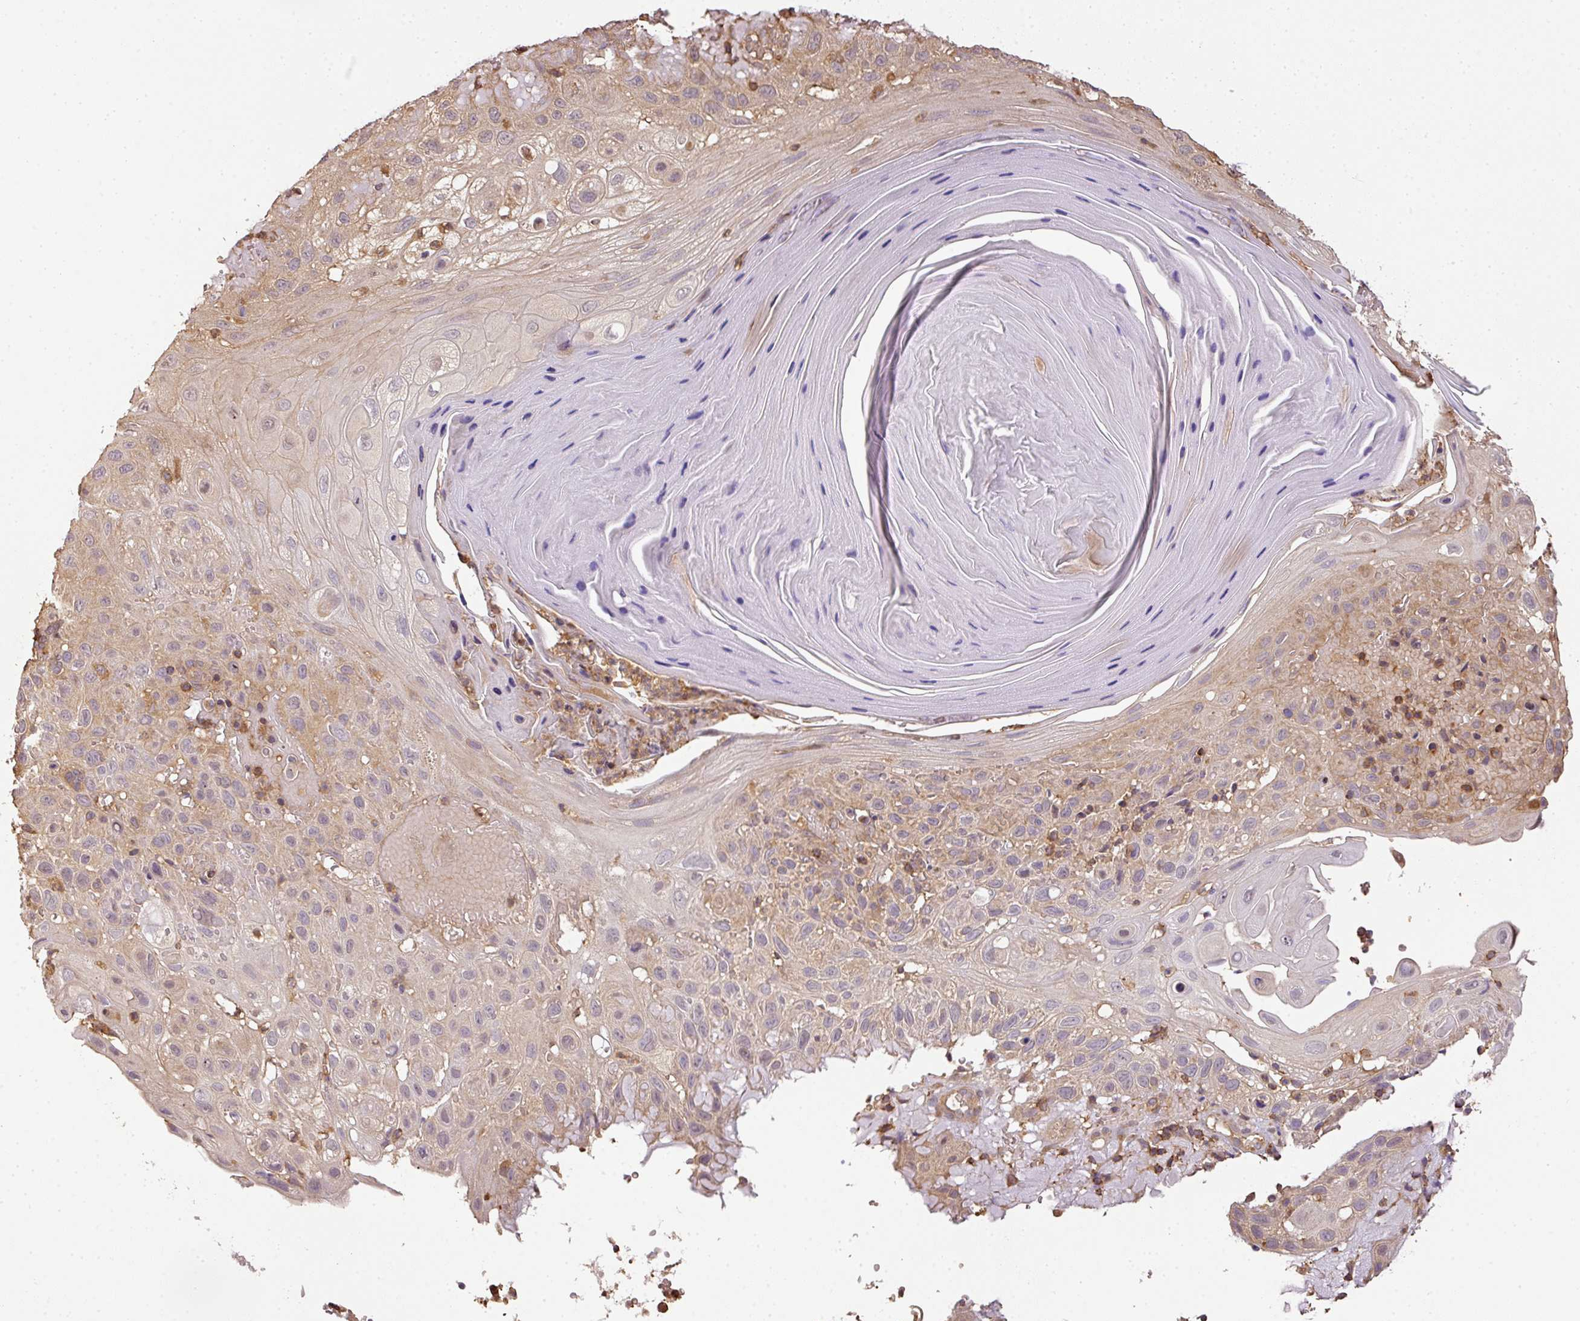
{"staining": {"intensity": "weak", "quantity": "25%-75%", "location": "cytoplasmic/membranous"}, "tissue": "skin cancer", "cell_type": "Tumor cells", "image_type": "cancer", "snomed": [{"axis": "morphology", "description": "Normal tissue, NOS"}, {"axis": "morphology", "description": "Squamous cell carcinoma, NOS"}, {"axis": "topography", "description": "Skin"}], "caption": "Immunohistochemistry of squamous cell carcinoma (skin) shows low levels of weak cytoplasmic/membranous staining in about 25%-75% of tumor cells.", "gene": "TCL1B", "patient": {"sex": "female", "age": 96}}